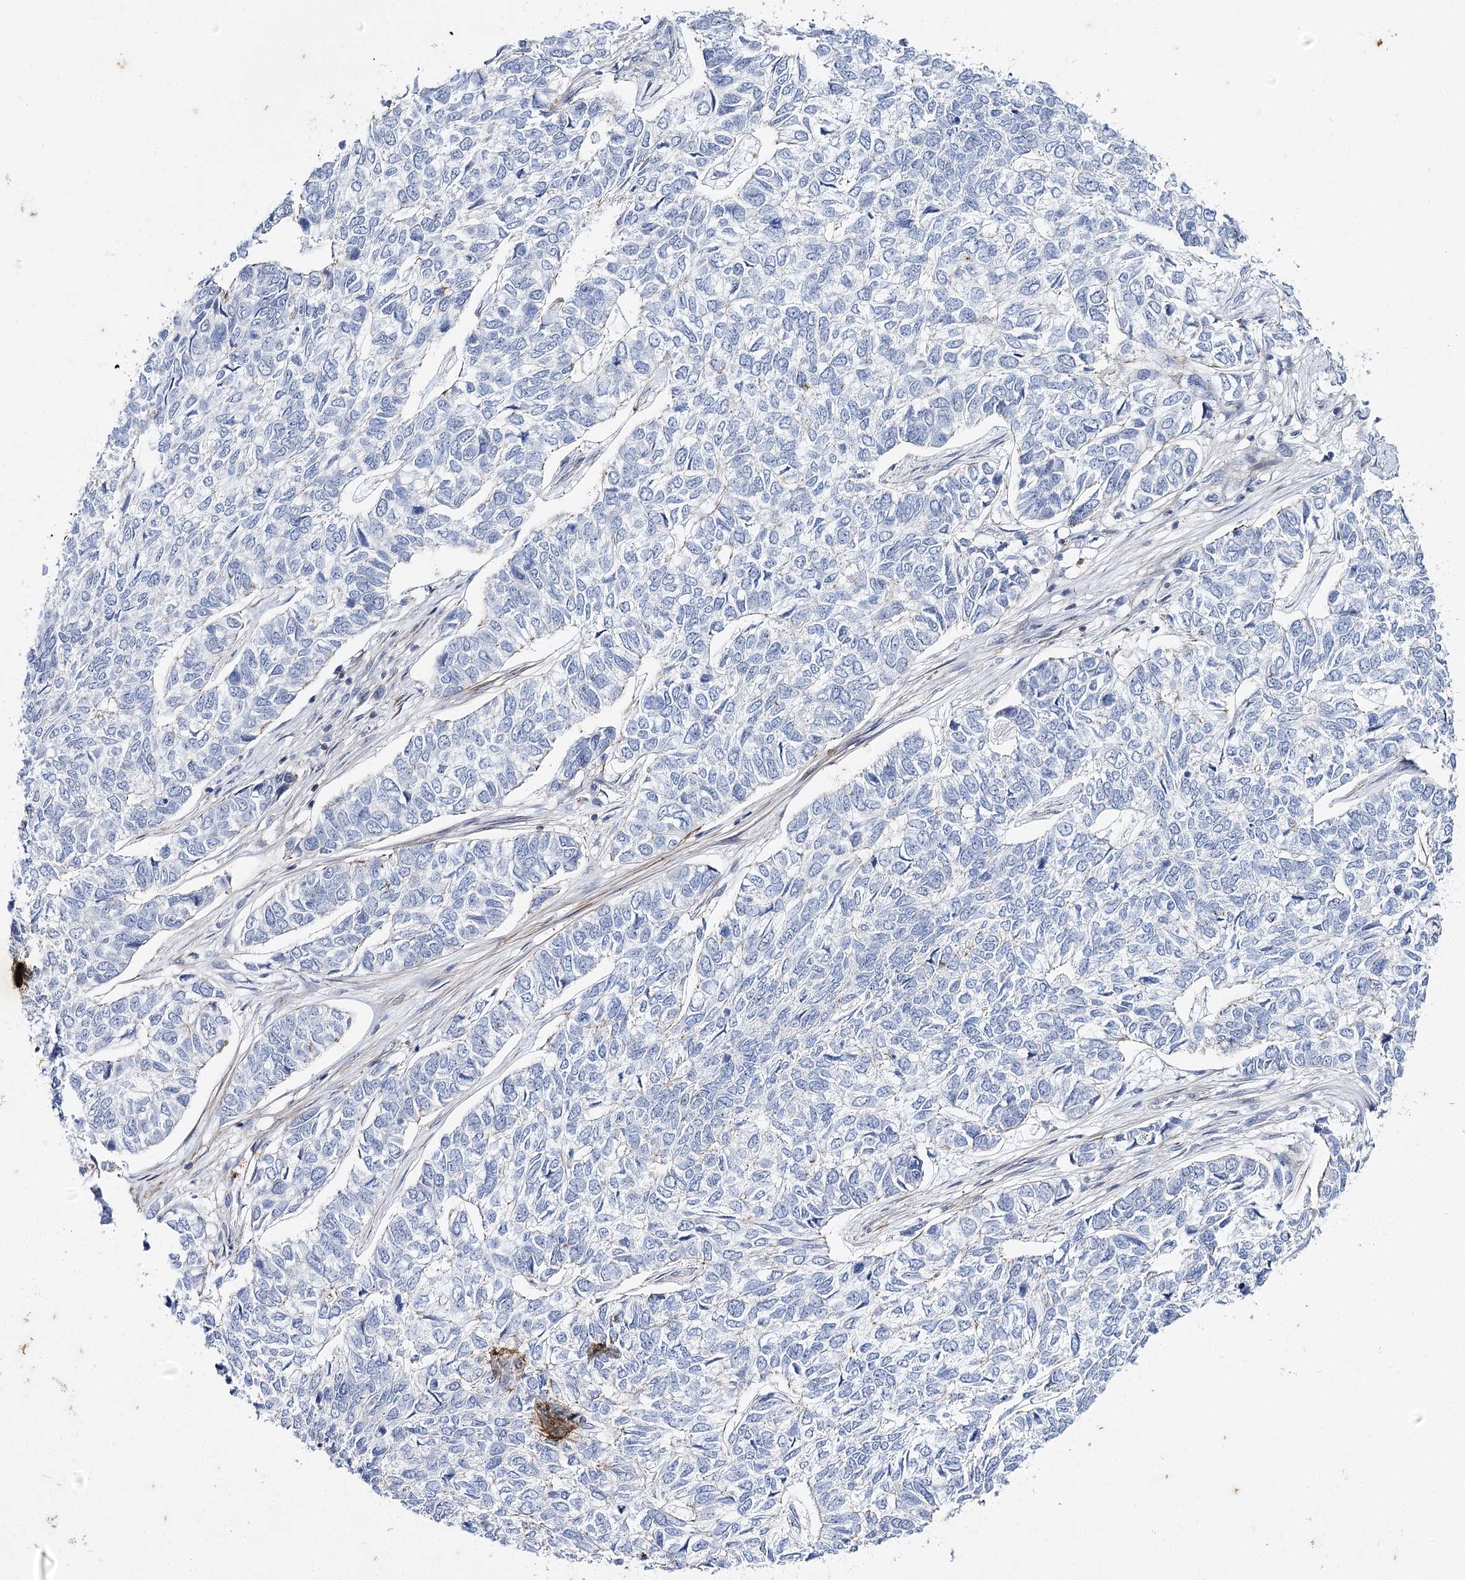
{"staining": {"intensity": "negative", "quantity": "none", "location": "none"}, "tissue": "skin cancer", "cell_type": "Tumor cells", "image_type": "cancer", "snomed": [{"axis": "morphology", "description": "Basal cell carcinoma"}, {"axis": "topography", "description": "Skin"}], "caption": "Immunohistochemical staining of skin cancer (basal cell carcinoma) reveals no significant expression in tumor cells.", "gene": "AGXT2", "patient": {"sex": "female", "age": 65}}